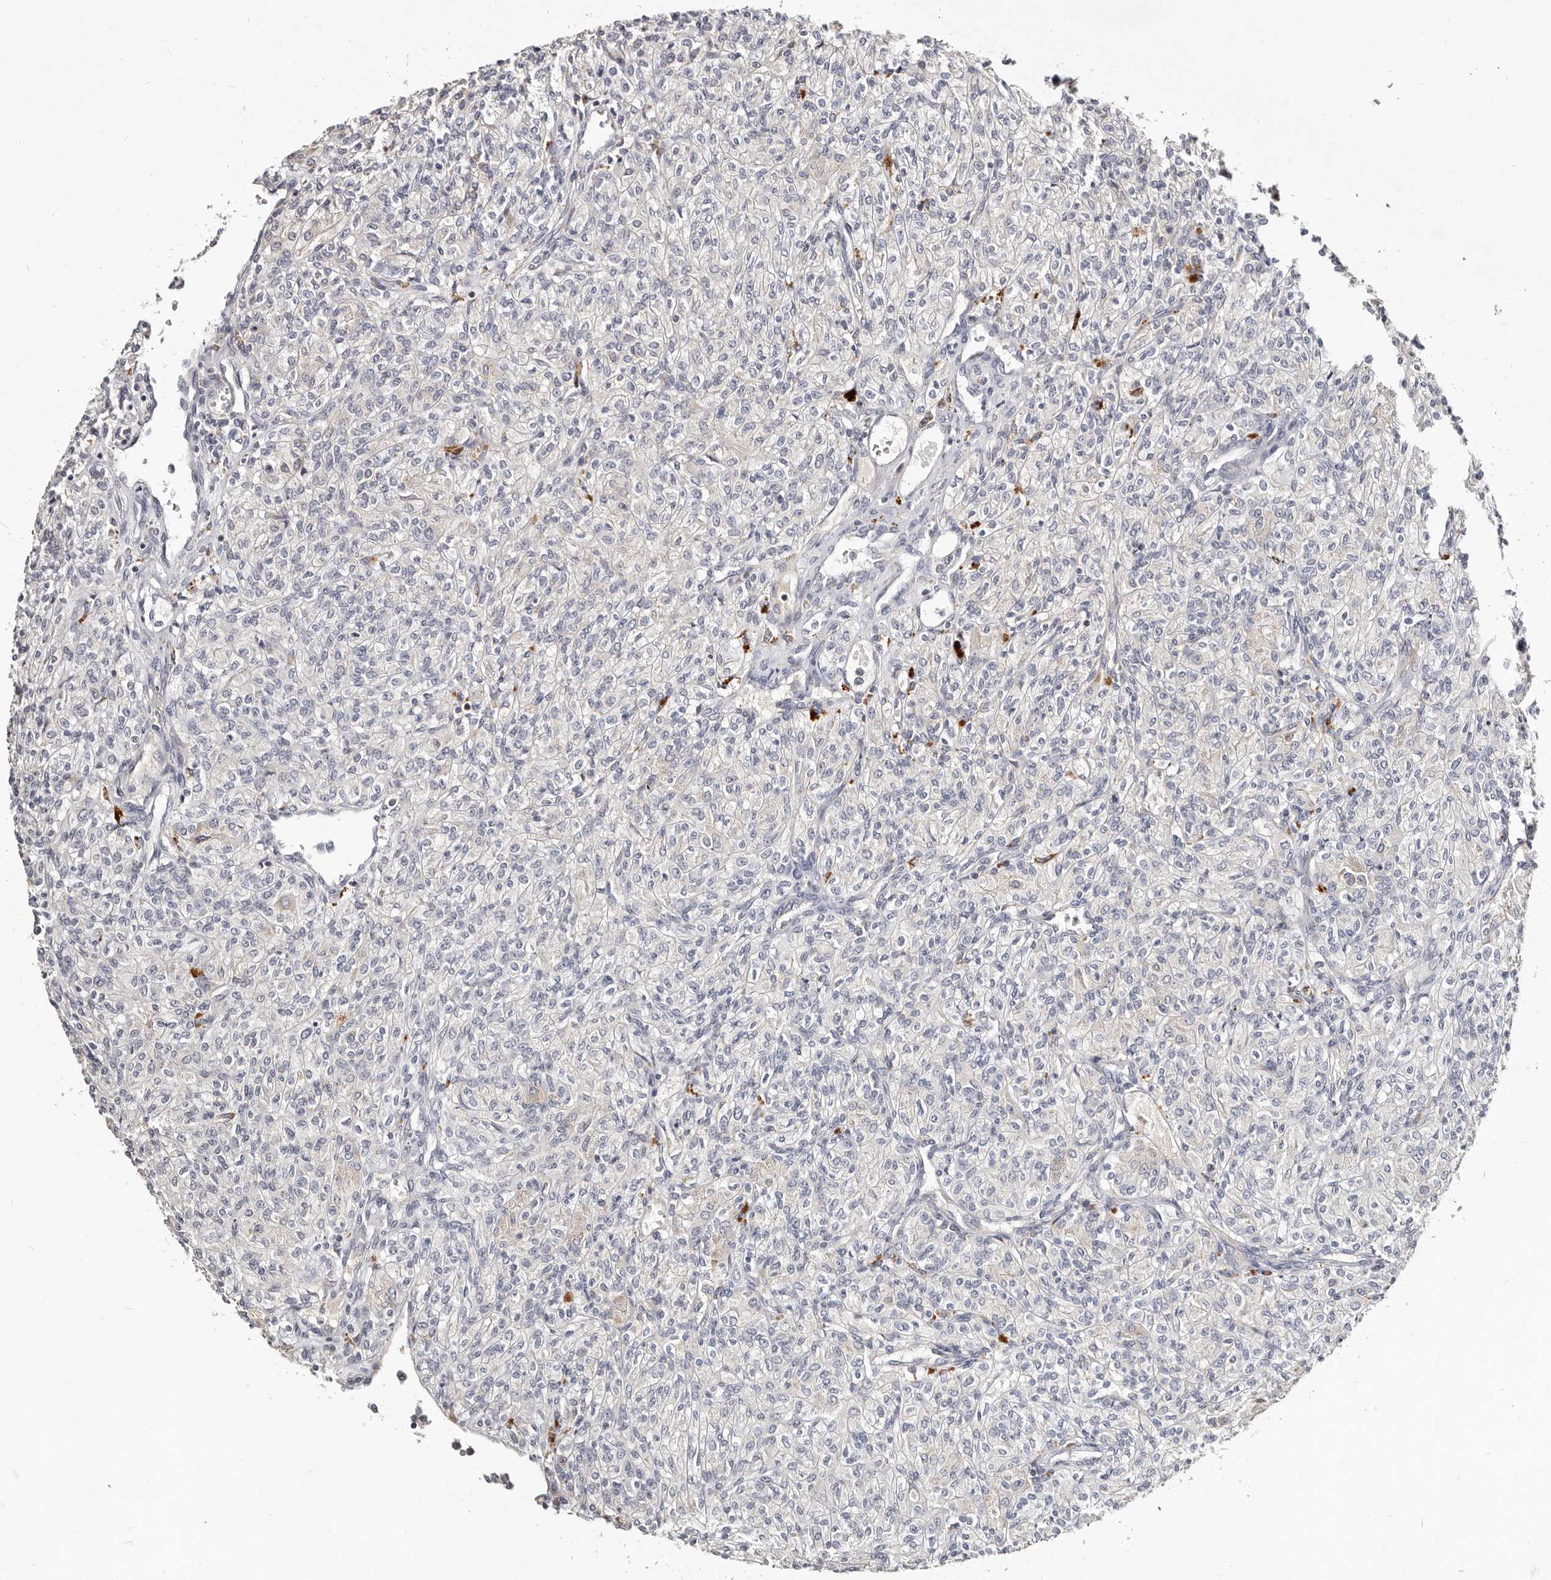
{"staining": {"intensity": "negative", "quantity": "none", "location": "none"}, "tissue": "renal cancer", "cell_type": "Tumor cells", "image_type": "cancer", "snomed": [{"axis": "morphology", "description": "Adenocarcinoma, NOS"}, {"axis": "topography", "description": "Kidney"}], "caption": "IHC of human renal cancer (adenocarcinoma) shows no positivity in tumor cells. (Stains: DAB (3,3'-diaminobenzidine) immunohistochemistry with hematoxylin counter stain, Microscopy: brightfield microscopy at high magnification).", "gene": "MRPS33", "patient": {"sex": "male", "age": 77}}